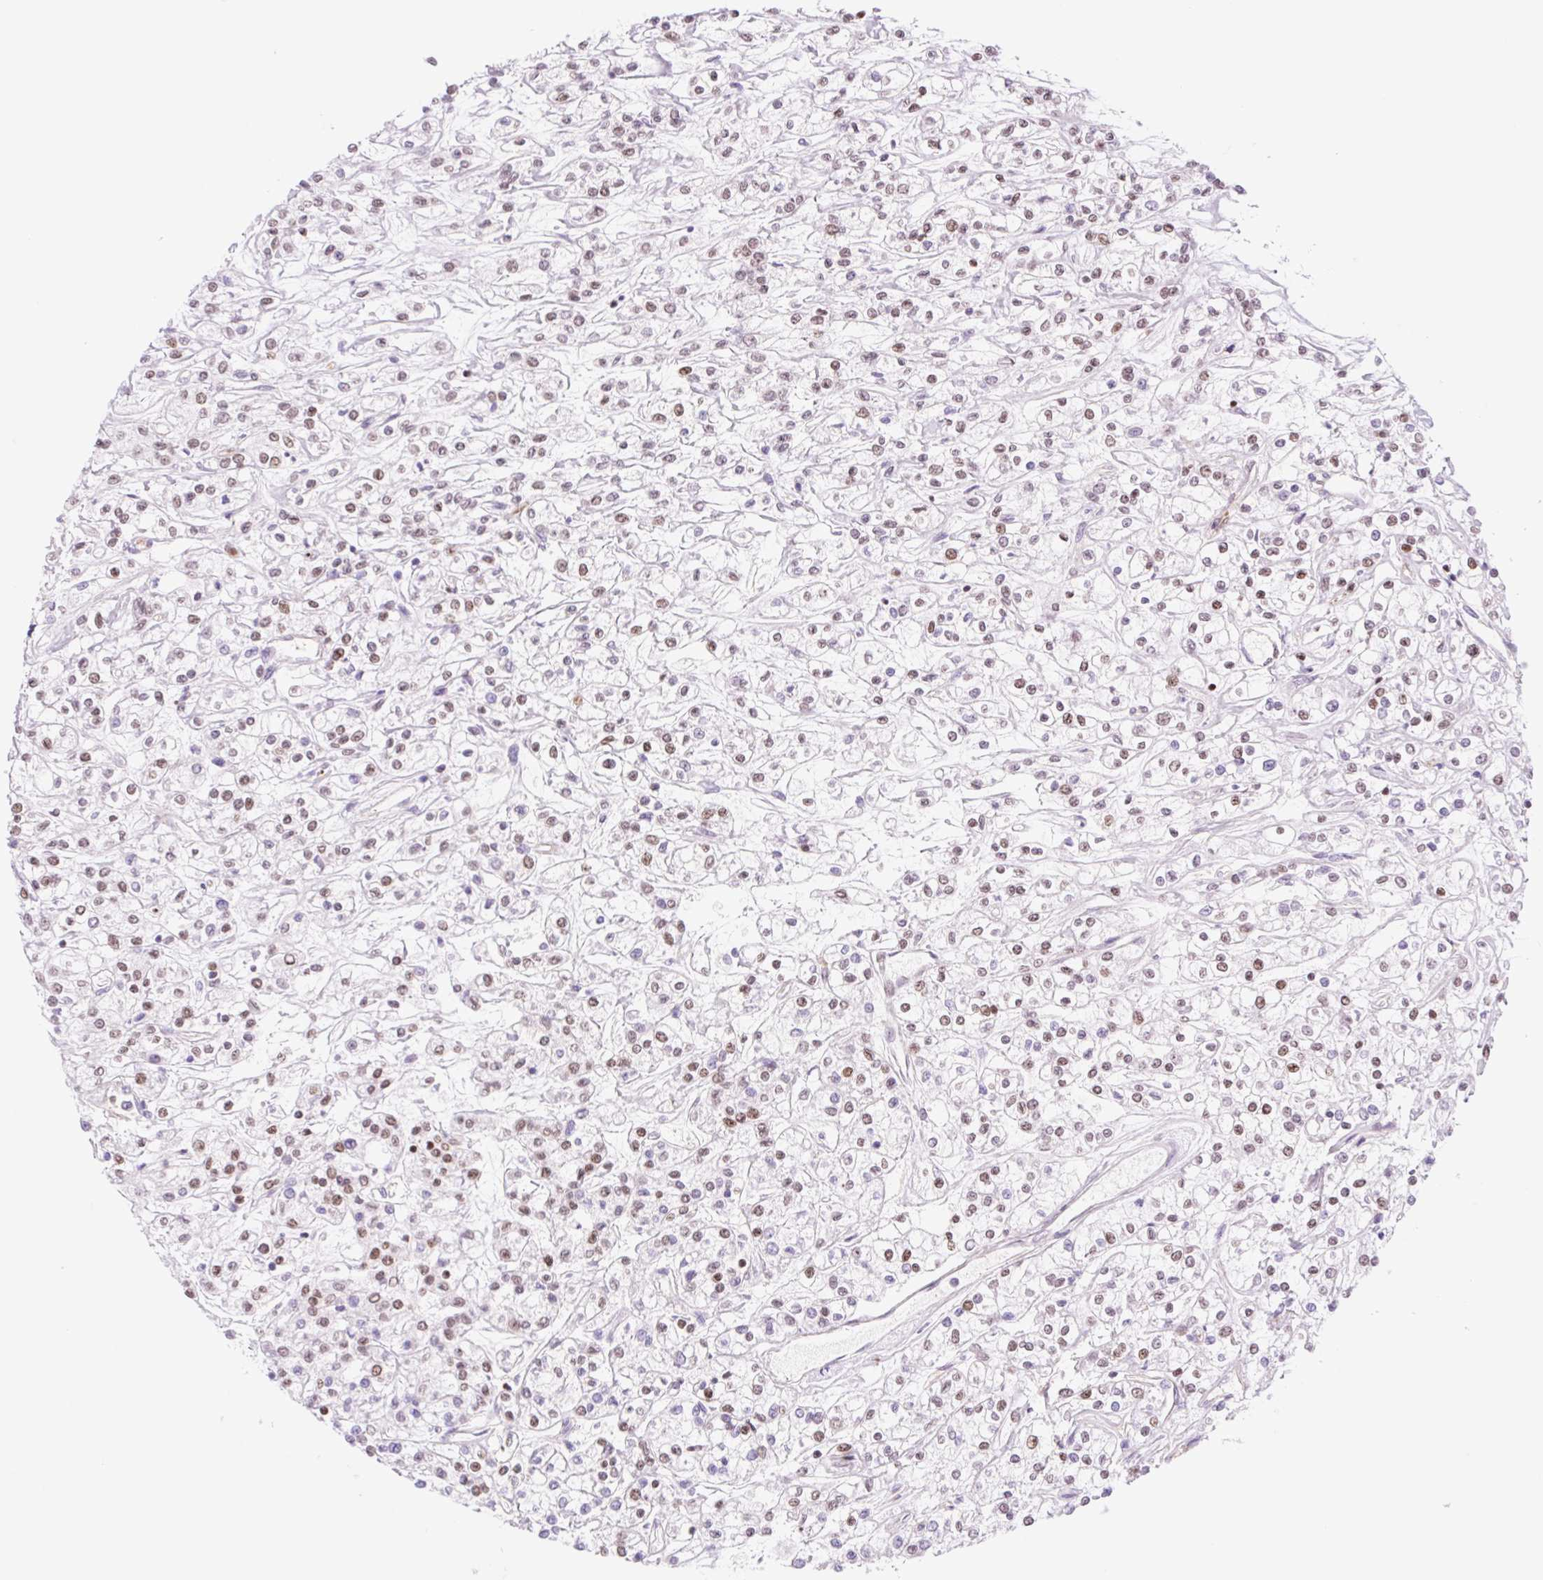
{"staining": {"intensity": "weak", "quantity": "25%-75%", "location": "nuclear"}, "tissue": "renal cancer", "cell_type": "Tumor cells", "image_type": "cancer", "snomed": [{"axis": "morphology", "description": "Adenocarcinoma, NOS"}, {"axis": "topography", "description": "Kidney"}], "caption": "Protein staining shows weak nuclear positivity in about 25%-75% of tumor cells in adenocarcinoma (renal). Nuclei are stained in blue.", "gene": "PRDM11", "patient": {"sex": "female", "age": 59}}